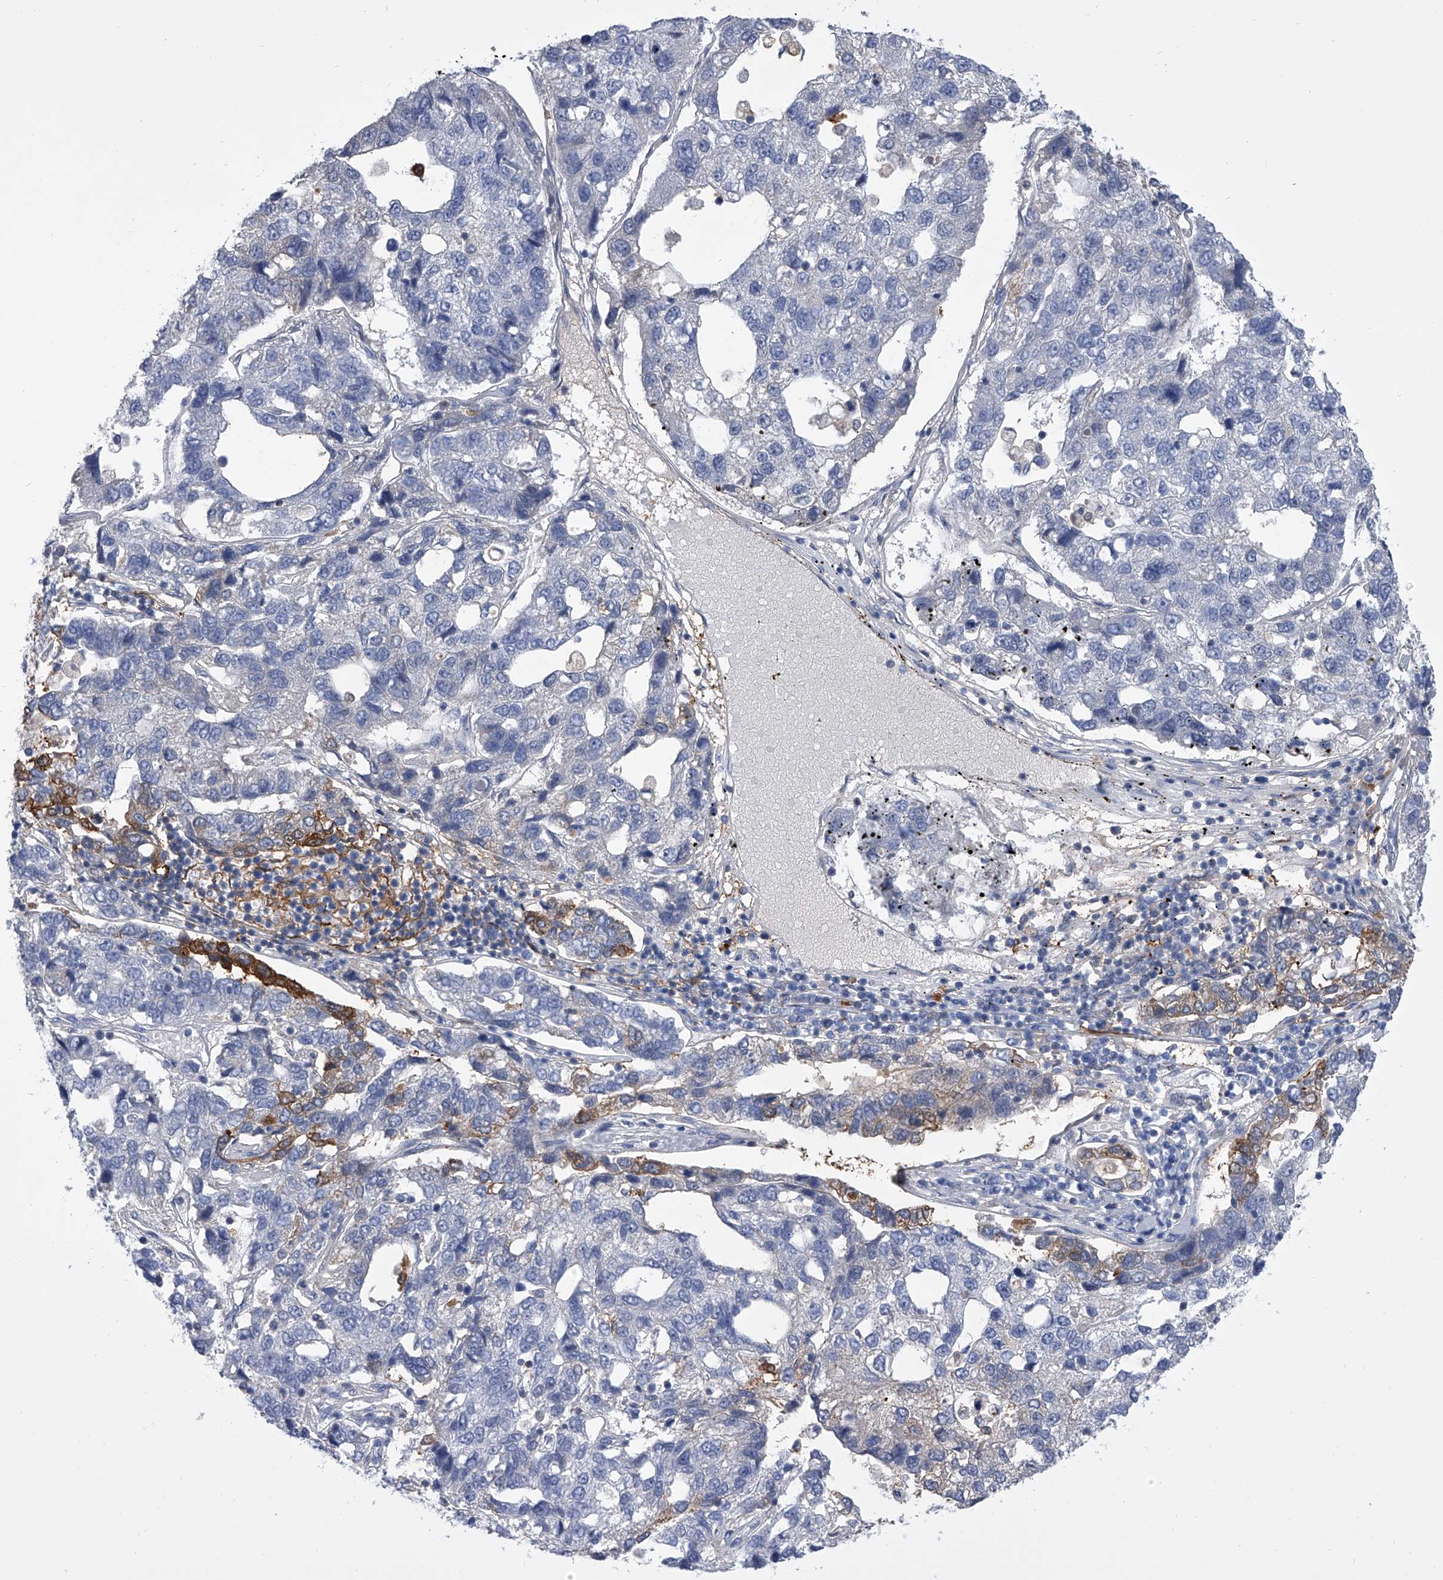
{"staining": {"intensity": "moderate", "quantity": "<25%", "location": "cytoplasmic/membranous"}, "tissue": "pancreatic cancer", "cell_type": "Tumor cells", "image_type": "cancer", "snomed": [{"axis": "morphology", "description": "Adenocarcinoma, NOS"}, {"axis": "topography", "description": "Pancreas"}], "caption": "An IHC photomicrograph of tumor tissue is shown. Protein staining in brown highlights moderate cytoplasmic/membranous positivity in pancreatic cancer (adenocarcinoma) within tumor cells. Using DAB (brown) and hematoxylin (blue) stains, captured at high magnification using brightfield microscopy.", "gene": "SERPINB9", "patient": {"sex": "female", "age": 61}}